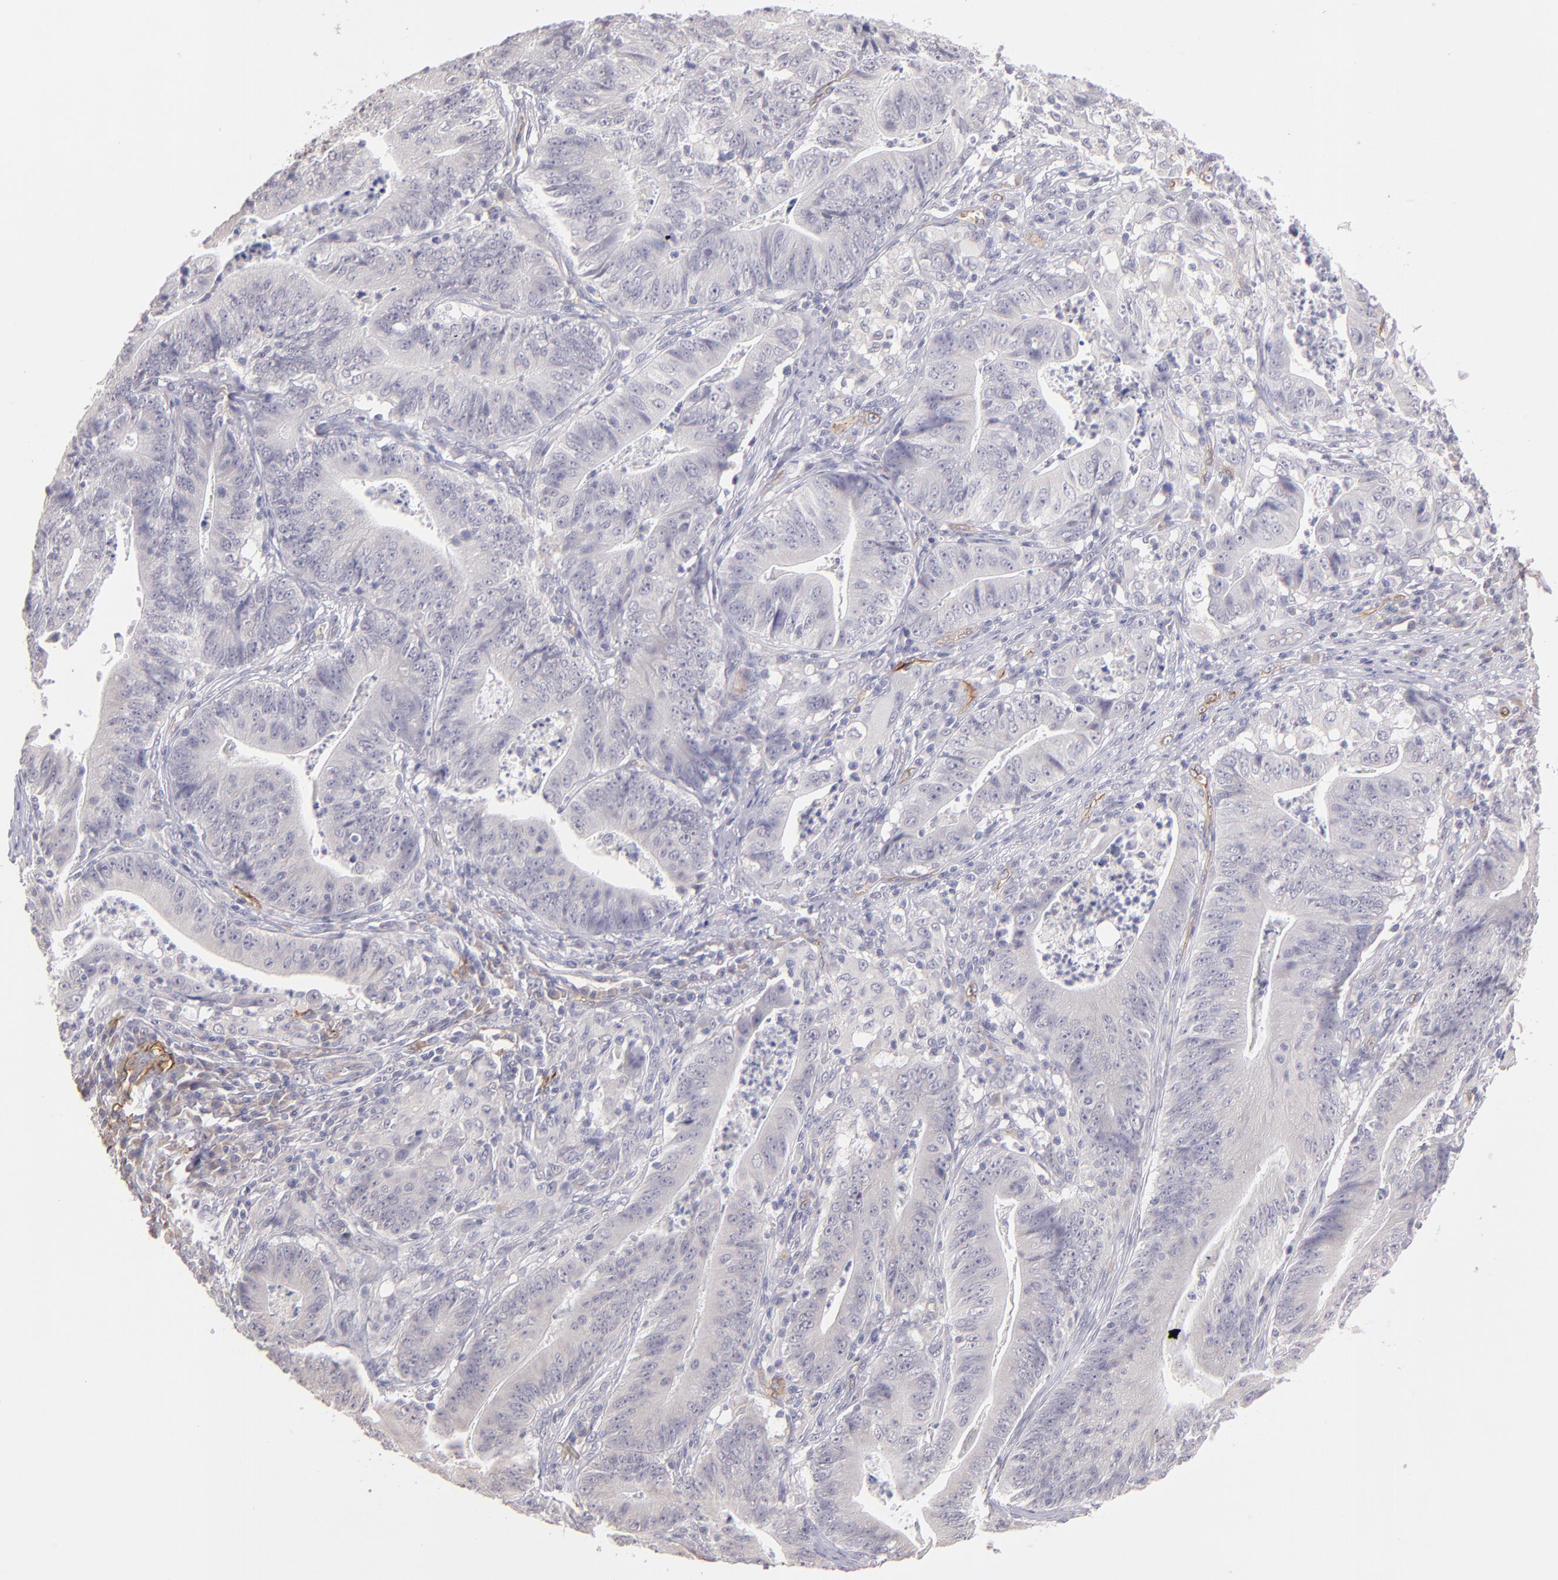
{"staining": {"intensity": "negative", "quantity": "none", "location": "none"}, "tissue": "stomach cancer", "cell_type": "Tumor cells", "image_type": "cancer", "snomed": [{"axis": "morphology", "description": "Adenocarcinoma, NOS"}, {"axis": "topography", "description": "Stomach, lower"}], "caption": "This is a photomicrograph of IHC staining of stomach cancer (adenocarcinoma), which shows no expression in tumor cells.", "gene": "THBD", "patient": {"sex": "female", "age": 86}}